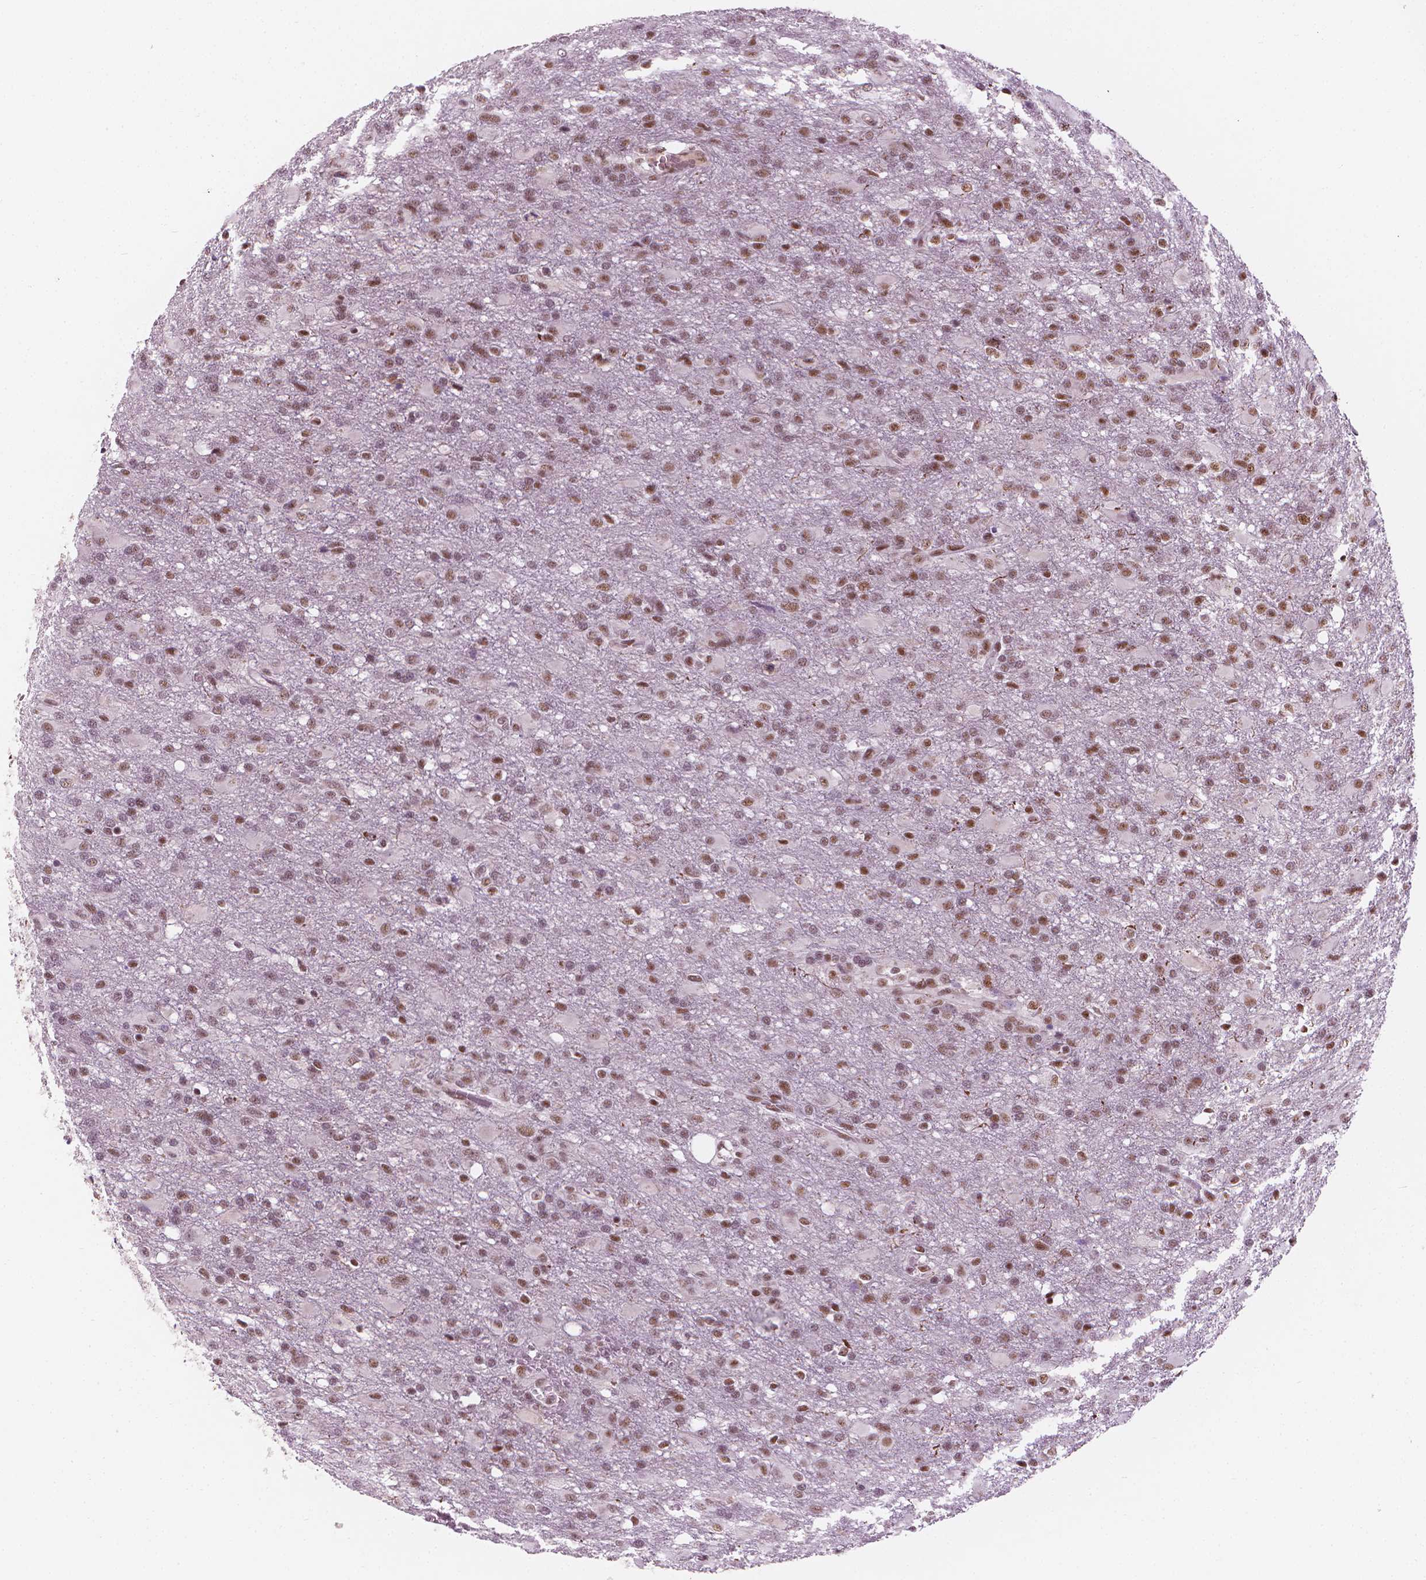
{"staining": {"intensity": "moderate", "quantity": ">75%", "location": "nuclear"}, "tissue": "glioma", "cell_type": "Tumor cells", "image_type": "cancer", "snomed": [{"axis": "morphology", "description": "Glioma, malignant, High grade"}, {"axis": "topography", "description": "Brain"}], "caption": "Protein analysis of glioma tissue displays moderate nuclear positivity in about >75% of tumor cells.", "gene": "ELF2", "patient": {"sex": "male", "age": 68}}